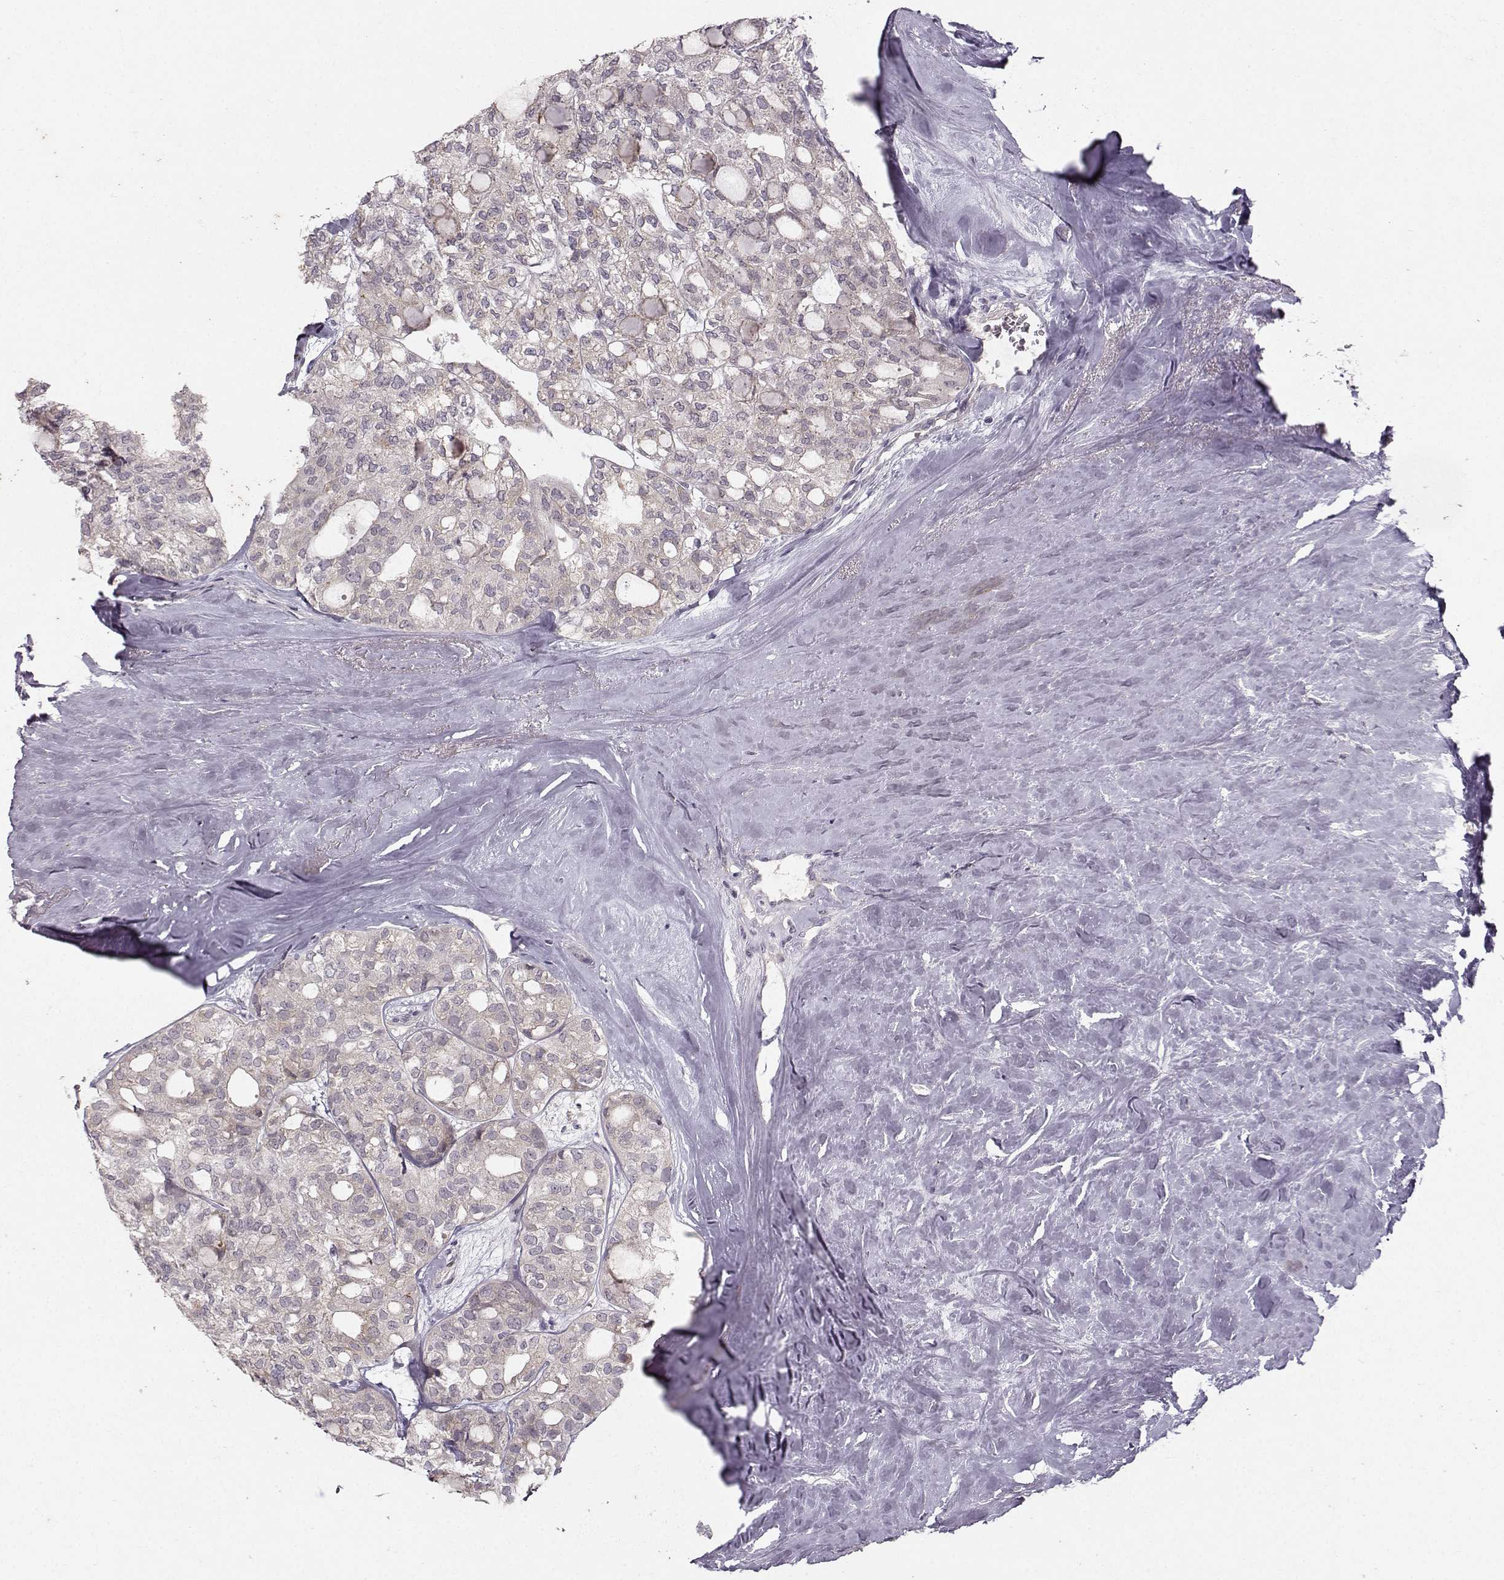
{"staining": {"intensity": "negative", "quantity": "none", "location": "none"}, "tissue": "thyroid cancer", "cell_type": "Tumor cells", "image_type": "cancer", "snomed": [{"axis": "morphology", "description": "Follicular adenoma carcinoma, NOS"}, {"axis": "topography", "description": "Thyroid gland"}], "caption": "This is an immunohistochemistry (IHC) histopathology image of human thyroid cancer. There is no positivity in tumor cells.", "gene": "OPRD1", "patient": {"sex": "male", "age": 75}}